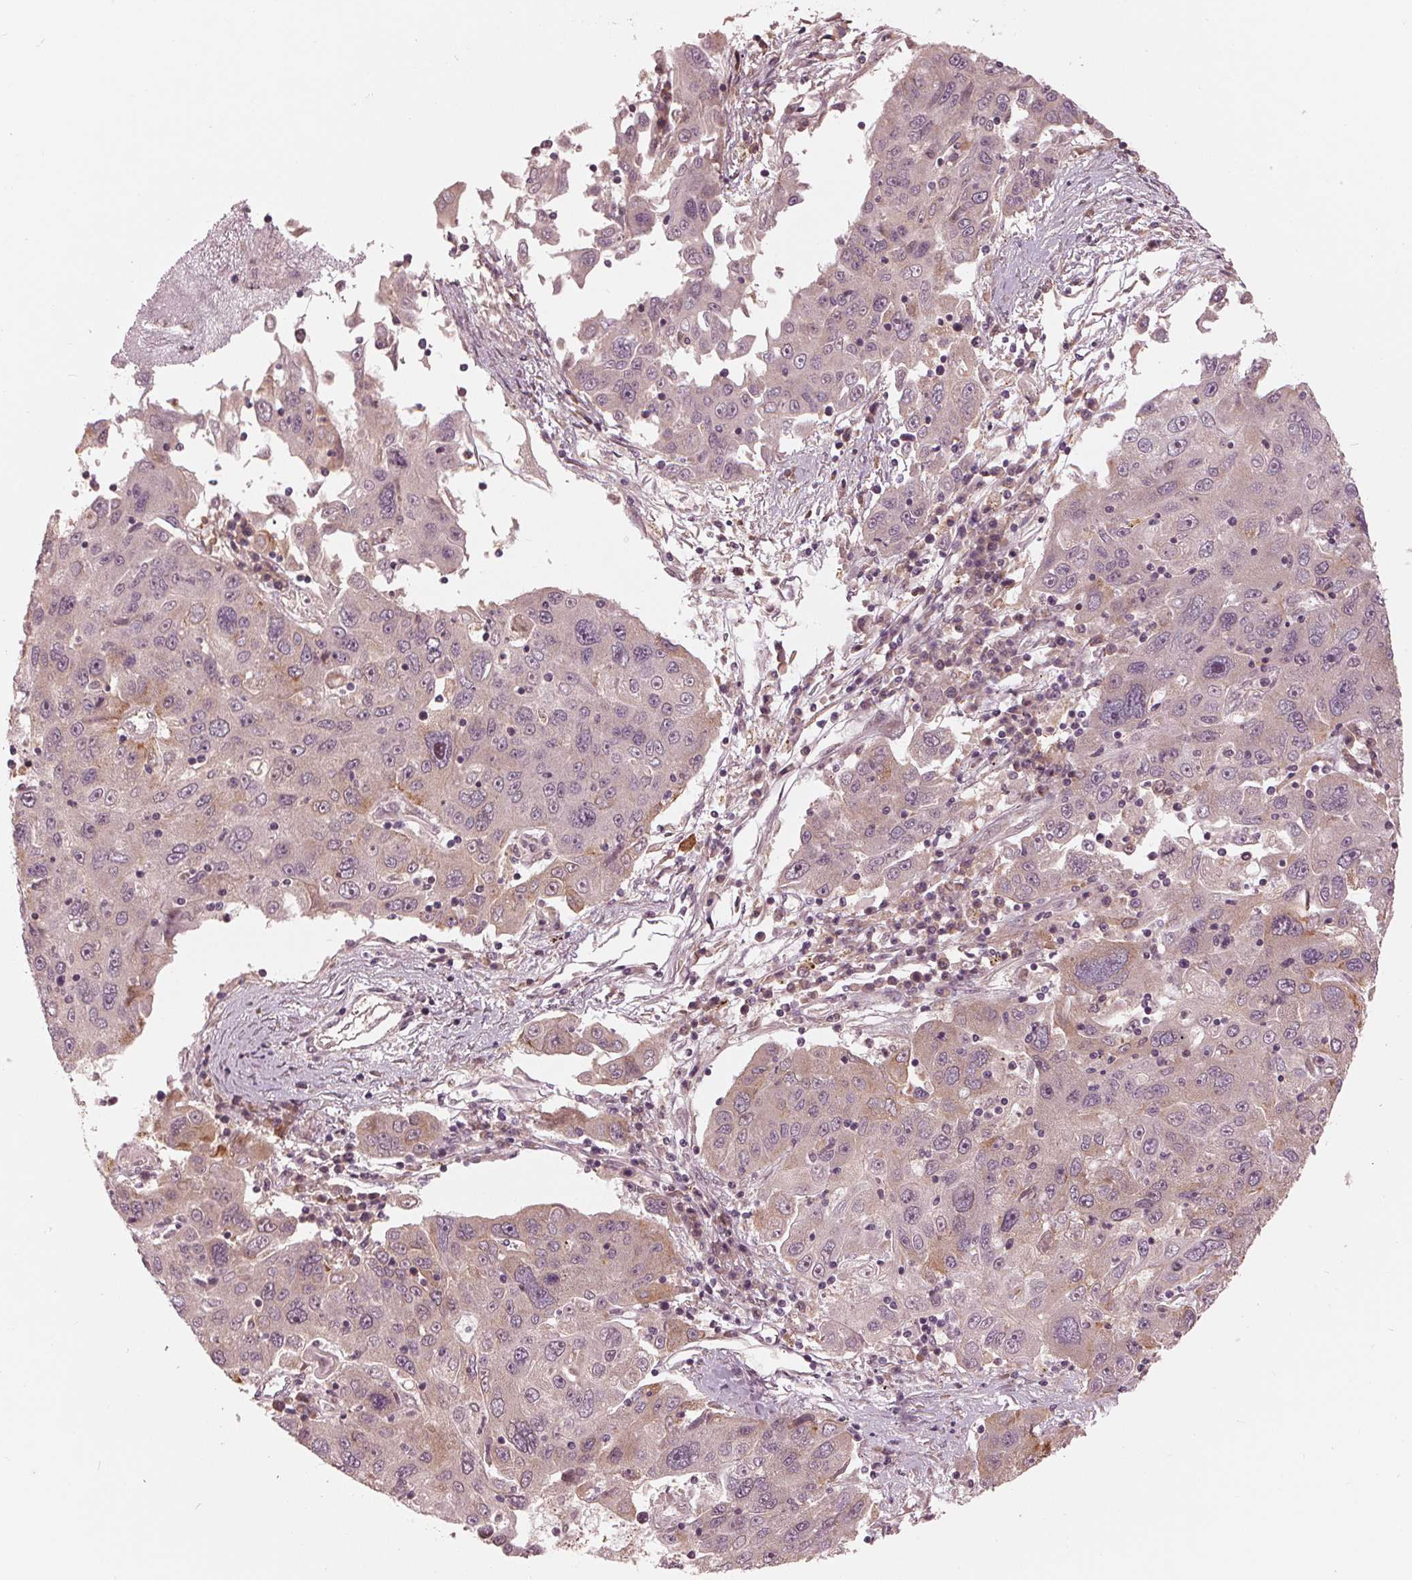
{"staining": {"intensity": "weak", "quantity": "<25%", "location": "cytoplasmic/membranous"}, "tissue": "stomach cancer", "cell_type": "Tumor cells", "image_type": "cancer", "snomed": [{"axis": "morphology", "description": "Adenocarcinoma, NOS"}, {"axis": "topography", "description": "Stomach"}], "caption": "This is a histopathology image of immunohistochemistry (IHC) staining of stomach cancer, which shows no staining in tumor cells. The staining is performed using DAB (3,3'-diaminobenzidine) brown chromogen with nuclei counter-stained in using hematoxylin.", "gene": "ZNF471", "patient": {"sex": "male", "age": 56}}